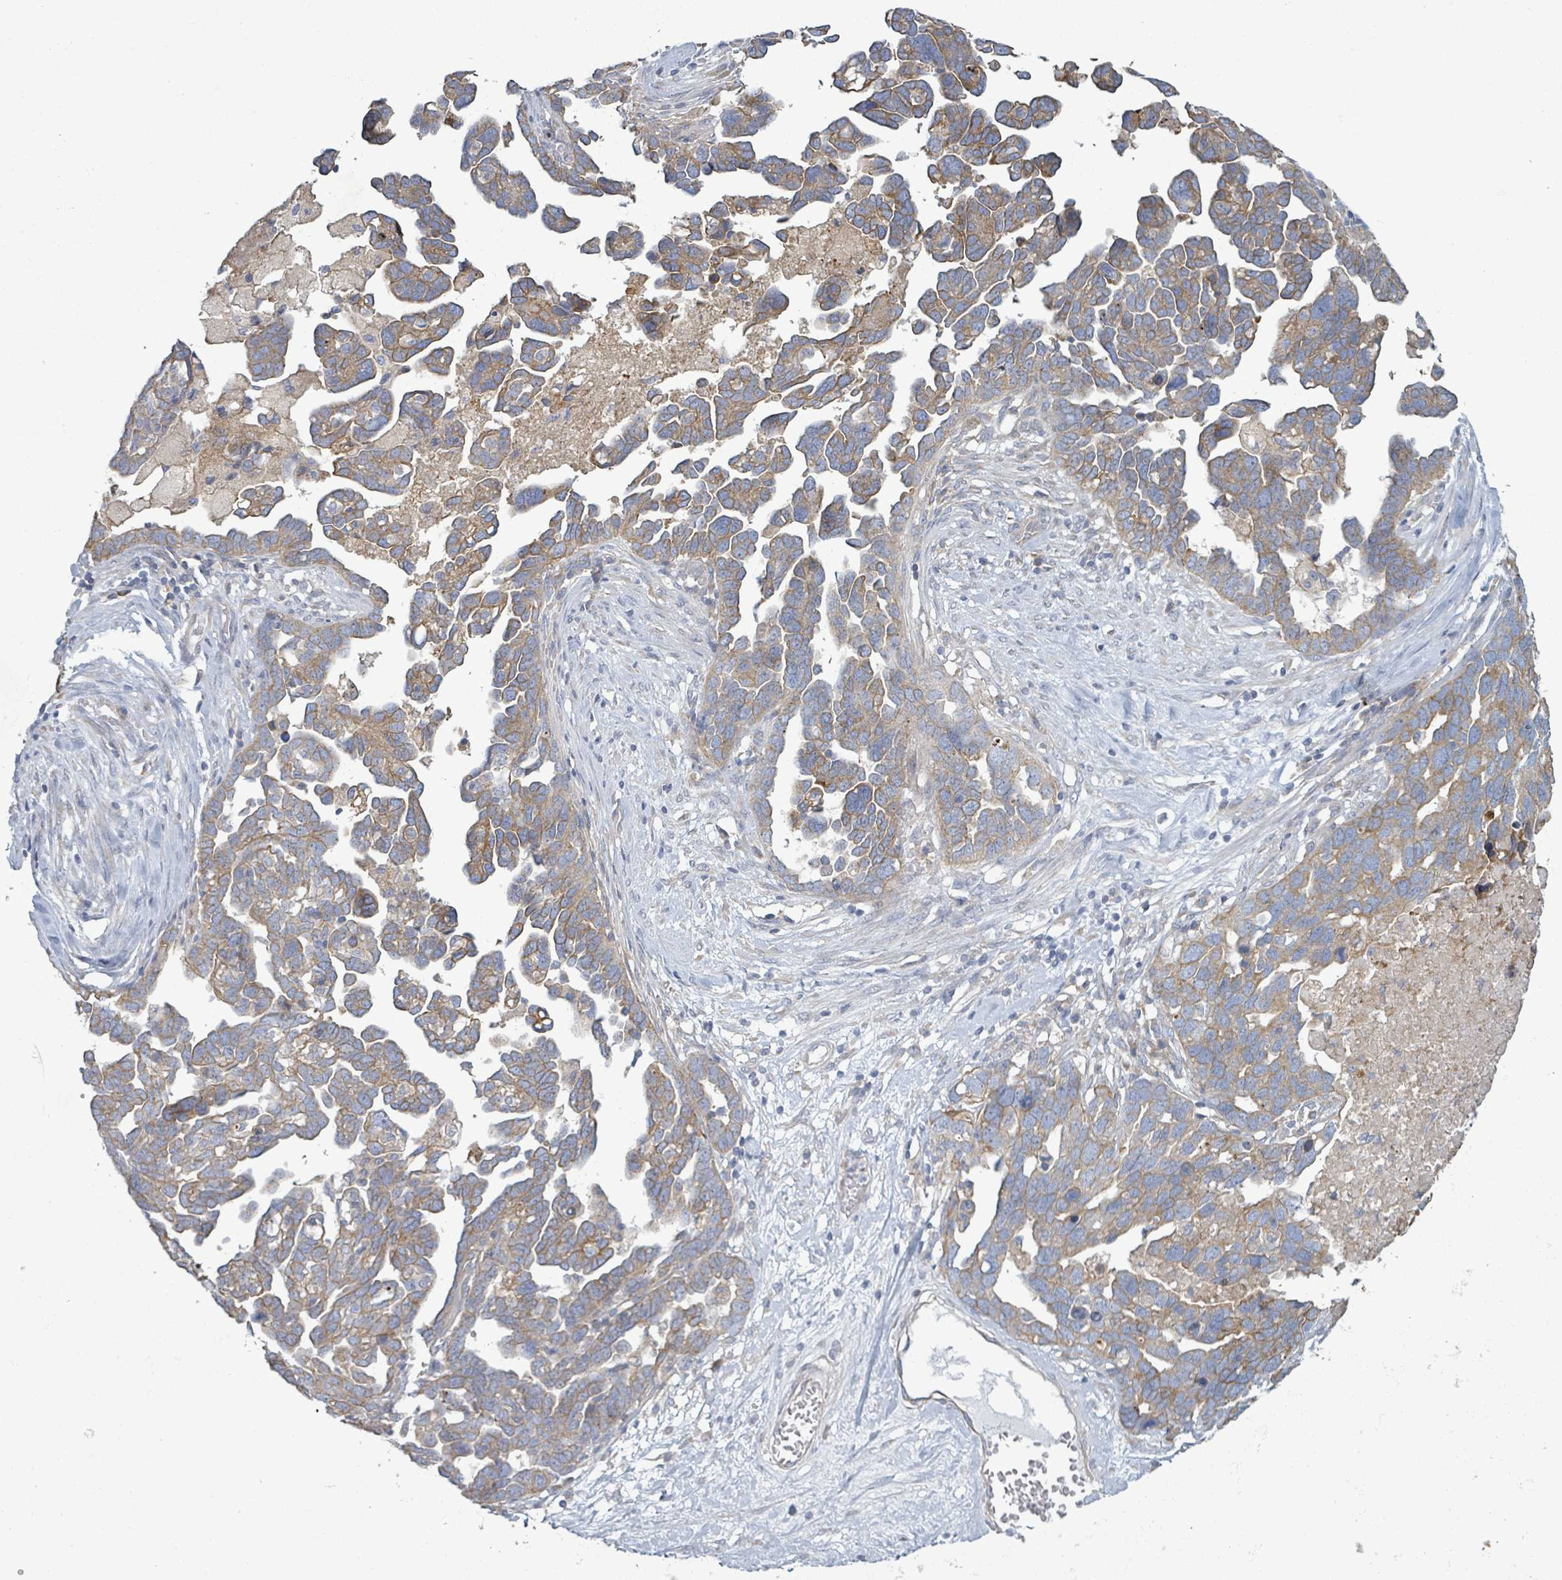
{"staining": {"intensity": "moderate", "quantity": ">75%", "location": "cytoplasmic/membranous"}, "tissue": "ovarian cancer", "cell_type": "Tumor cells", "image_type": "cancer", "snomed": [{"axis": "morphology", "description": "Cystadenocarcinoma, serous, NOS"}, {"axis": "topography", "description": "Ovary"}], "caption": "Ovarian cancer (serous cystadenocarcinoma) stained for a protein reveals moderate cytoplasmic/membranous positivity in tumor cells. The protein is stained brown, and the nuclei are stained in blue (DAB (3,3'-diaminobenzidine) IHC with brightfield microscopy, high magnification).", "gene": "COL13A1", "patient": {"sex": "female", "age": 54}}